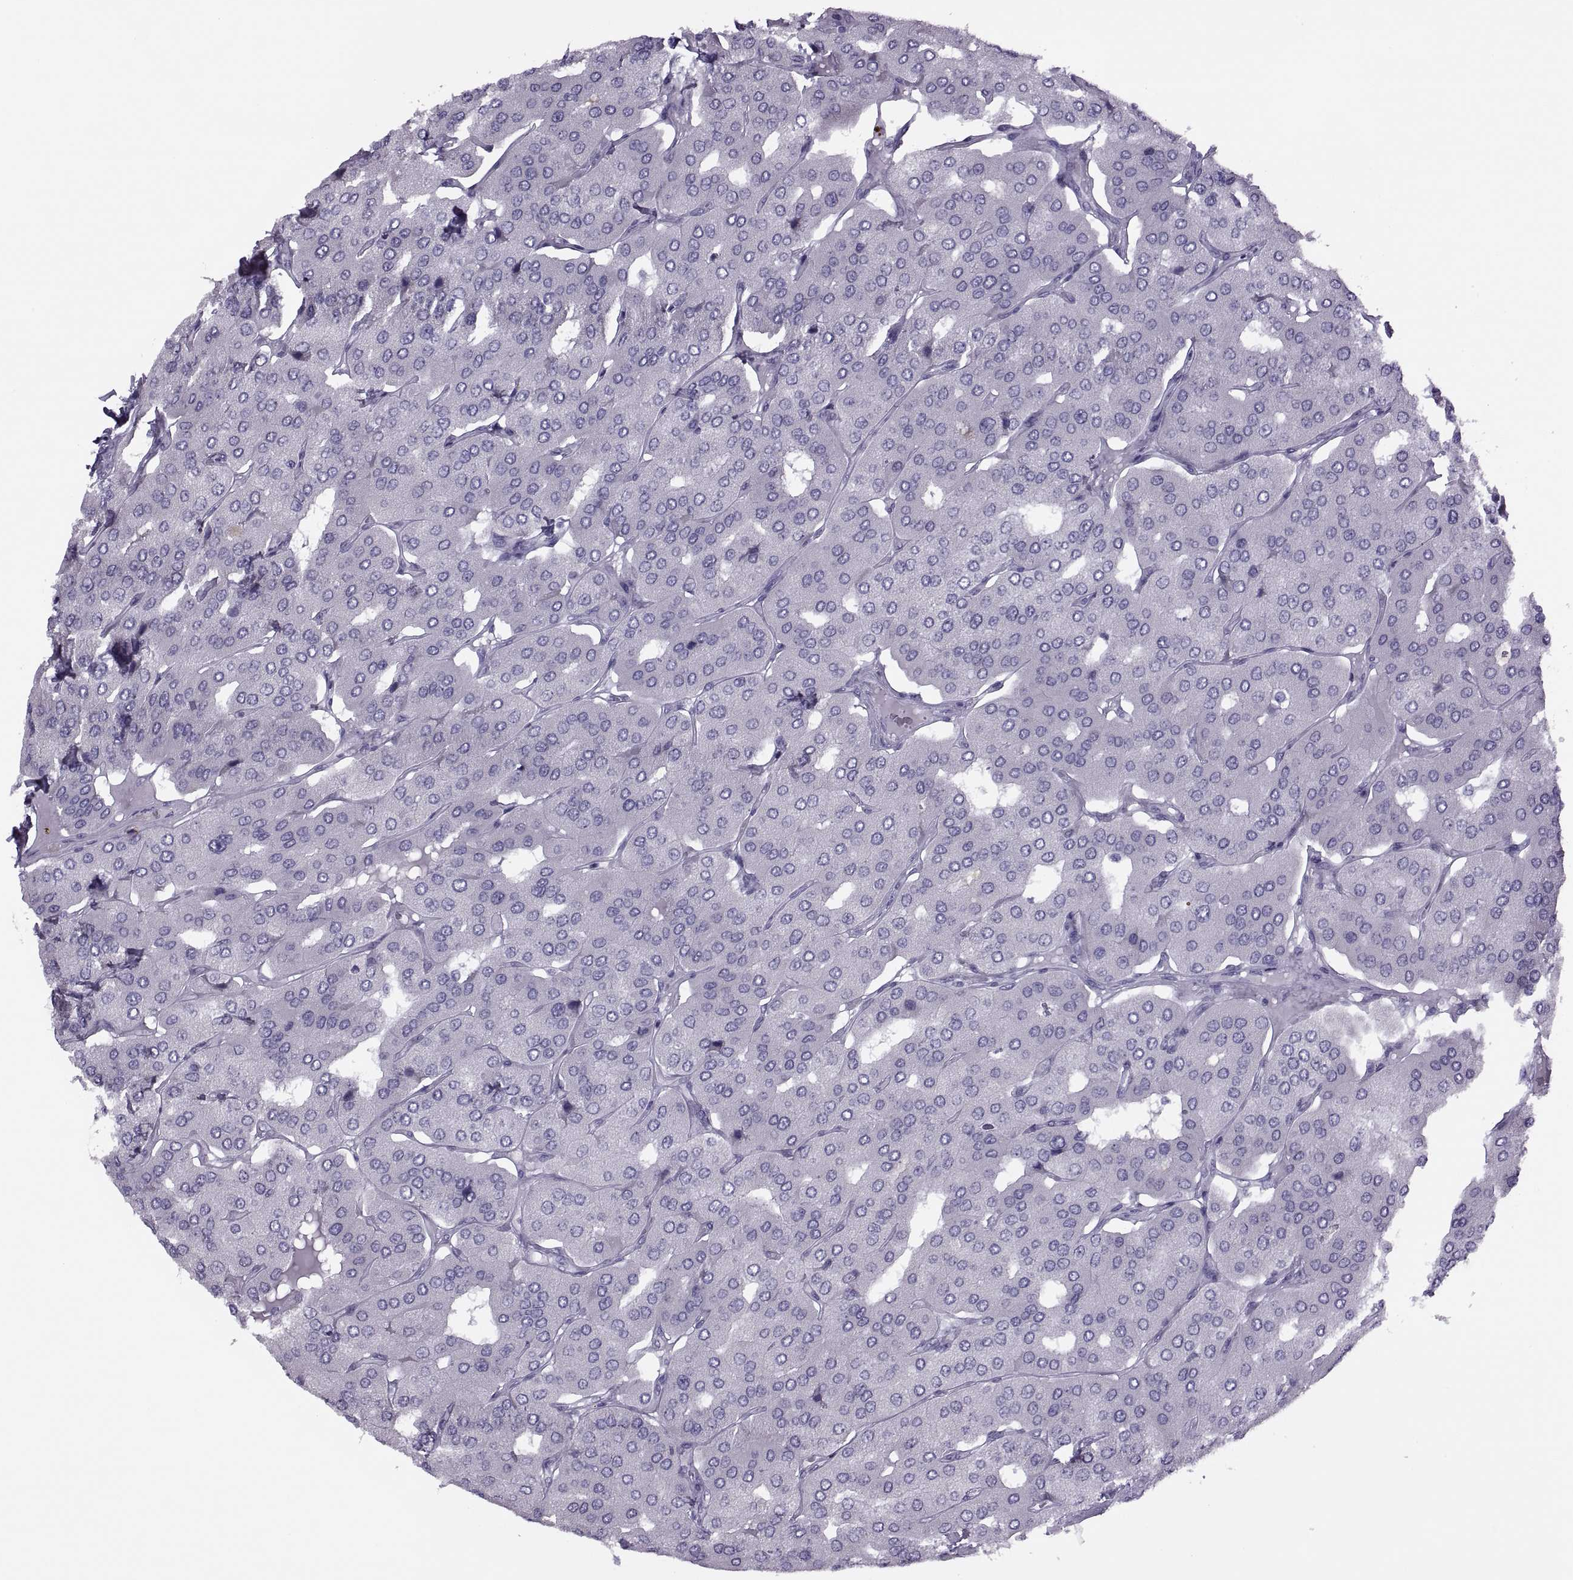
{"staining": {"intensity": "negative", "quantity": "none", "location": "none"}, "tissue": "parathyroid gland", "cell_type": "Glandular cells", "image_type": "normal", "snomed": [{"axis": "morphology", "description": "Normal tissue, NOS"}, {"axis": "morphology", "description": "Adenoma, NOS"}, {"axis": "topography", "description": "Parathyroid gland"}], "caption": "IHC image of unremarkable human parathyroid gland stained for a protein (brown), which exhibits no positivity in glandular cells.", "gene": "FAM24A", "patient": {"sex": "female", "age": 86}}